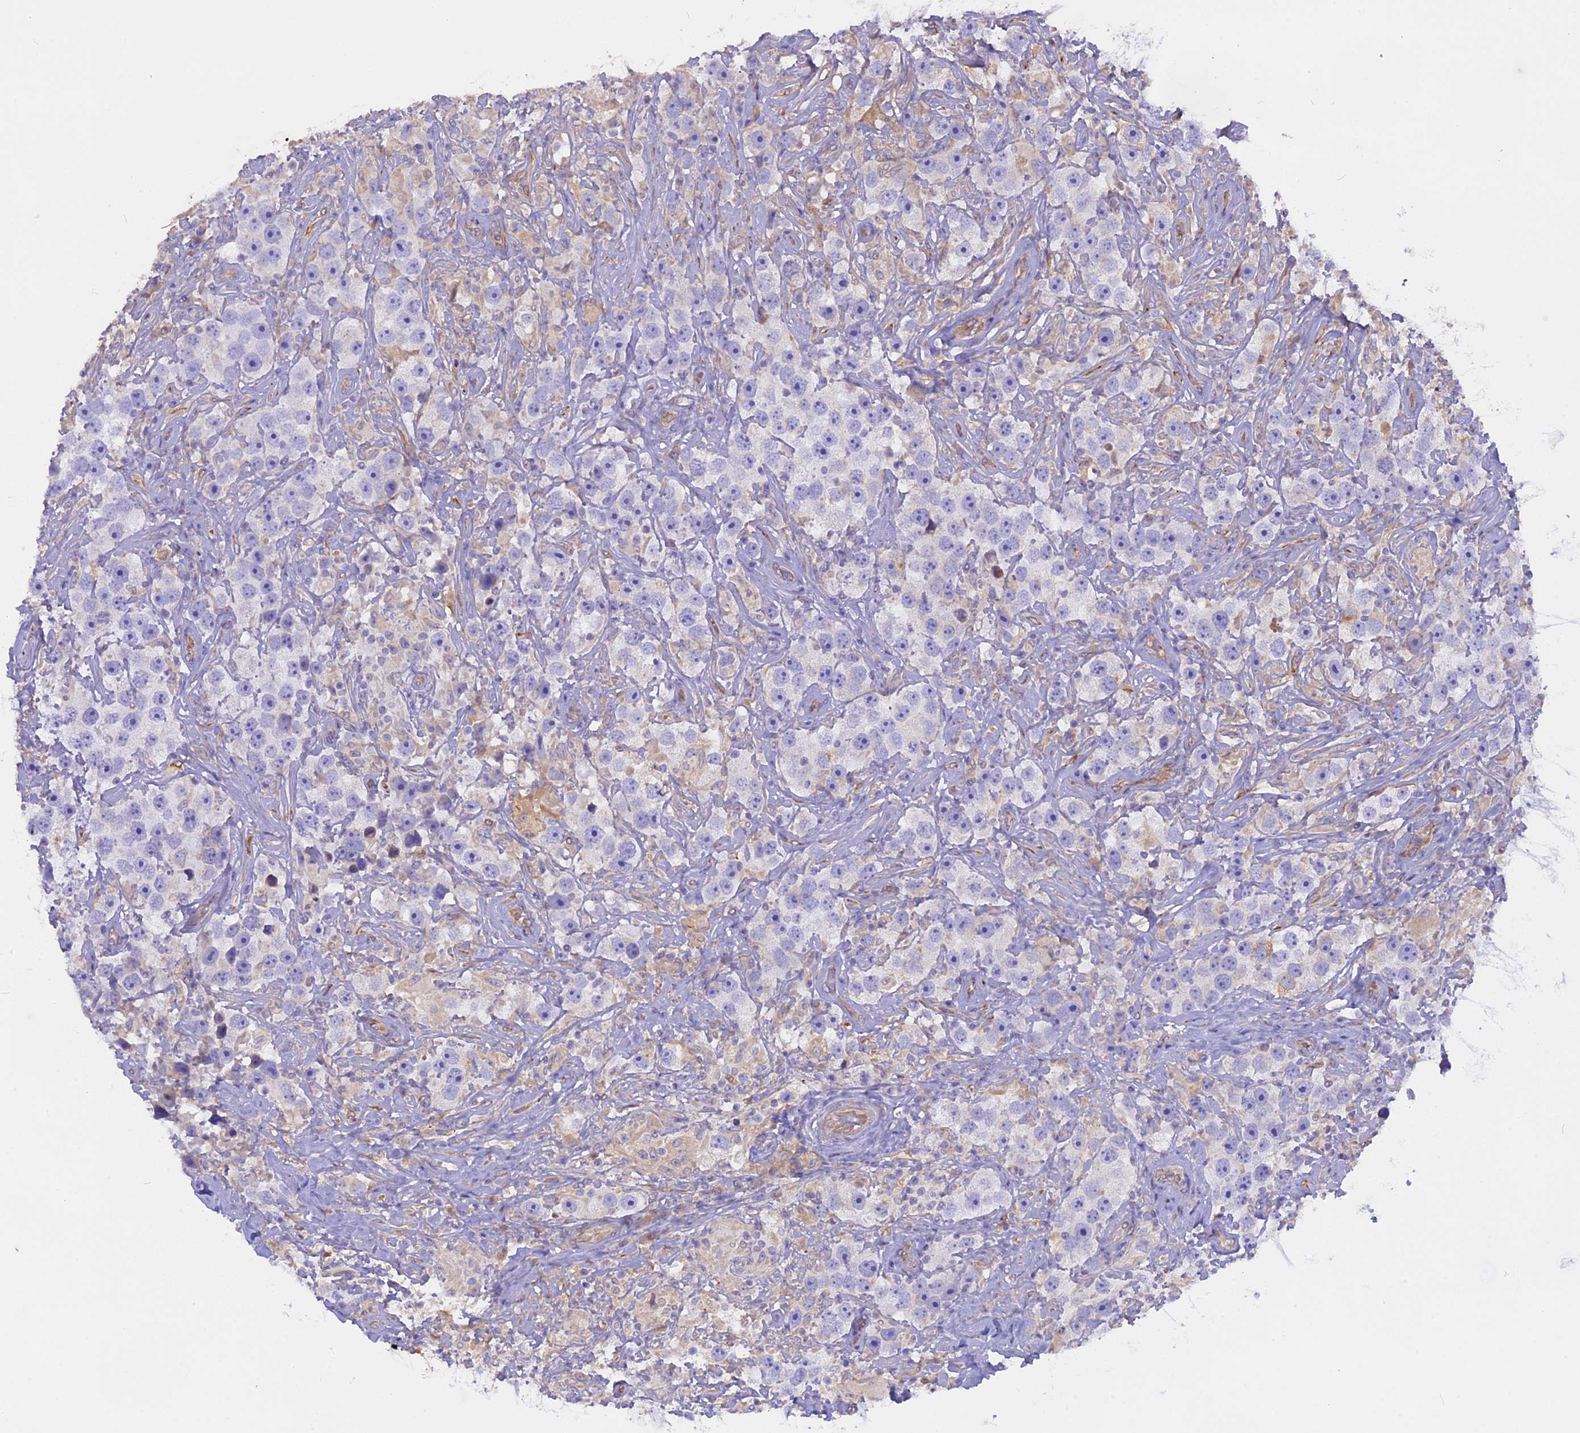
{"staining": {"intensity": "negative", "quantity": "none", "location": "none"}, "tissue": "testis cancer", "cell_type": "Tumor cells", "image_type": "cancer", "snomed": [{"axis": "morphology", "description": "Seminoma, NOS"}, {"axis": "topography", "description": "Testis"}], "caption": "The immunohistochemistry (IHC) micrograph has no significant expression in tumor cells of testis cancer (seminoma) tissue.", "gene": "TLCD1", "patient": {"sex": "male", "age": 49}}